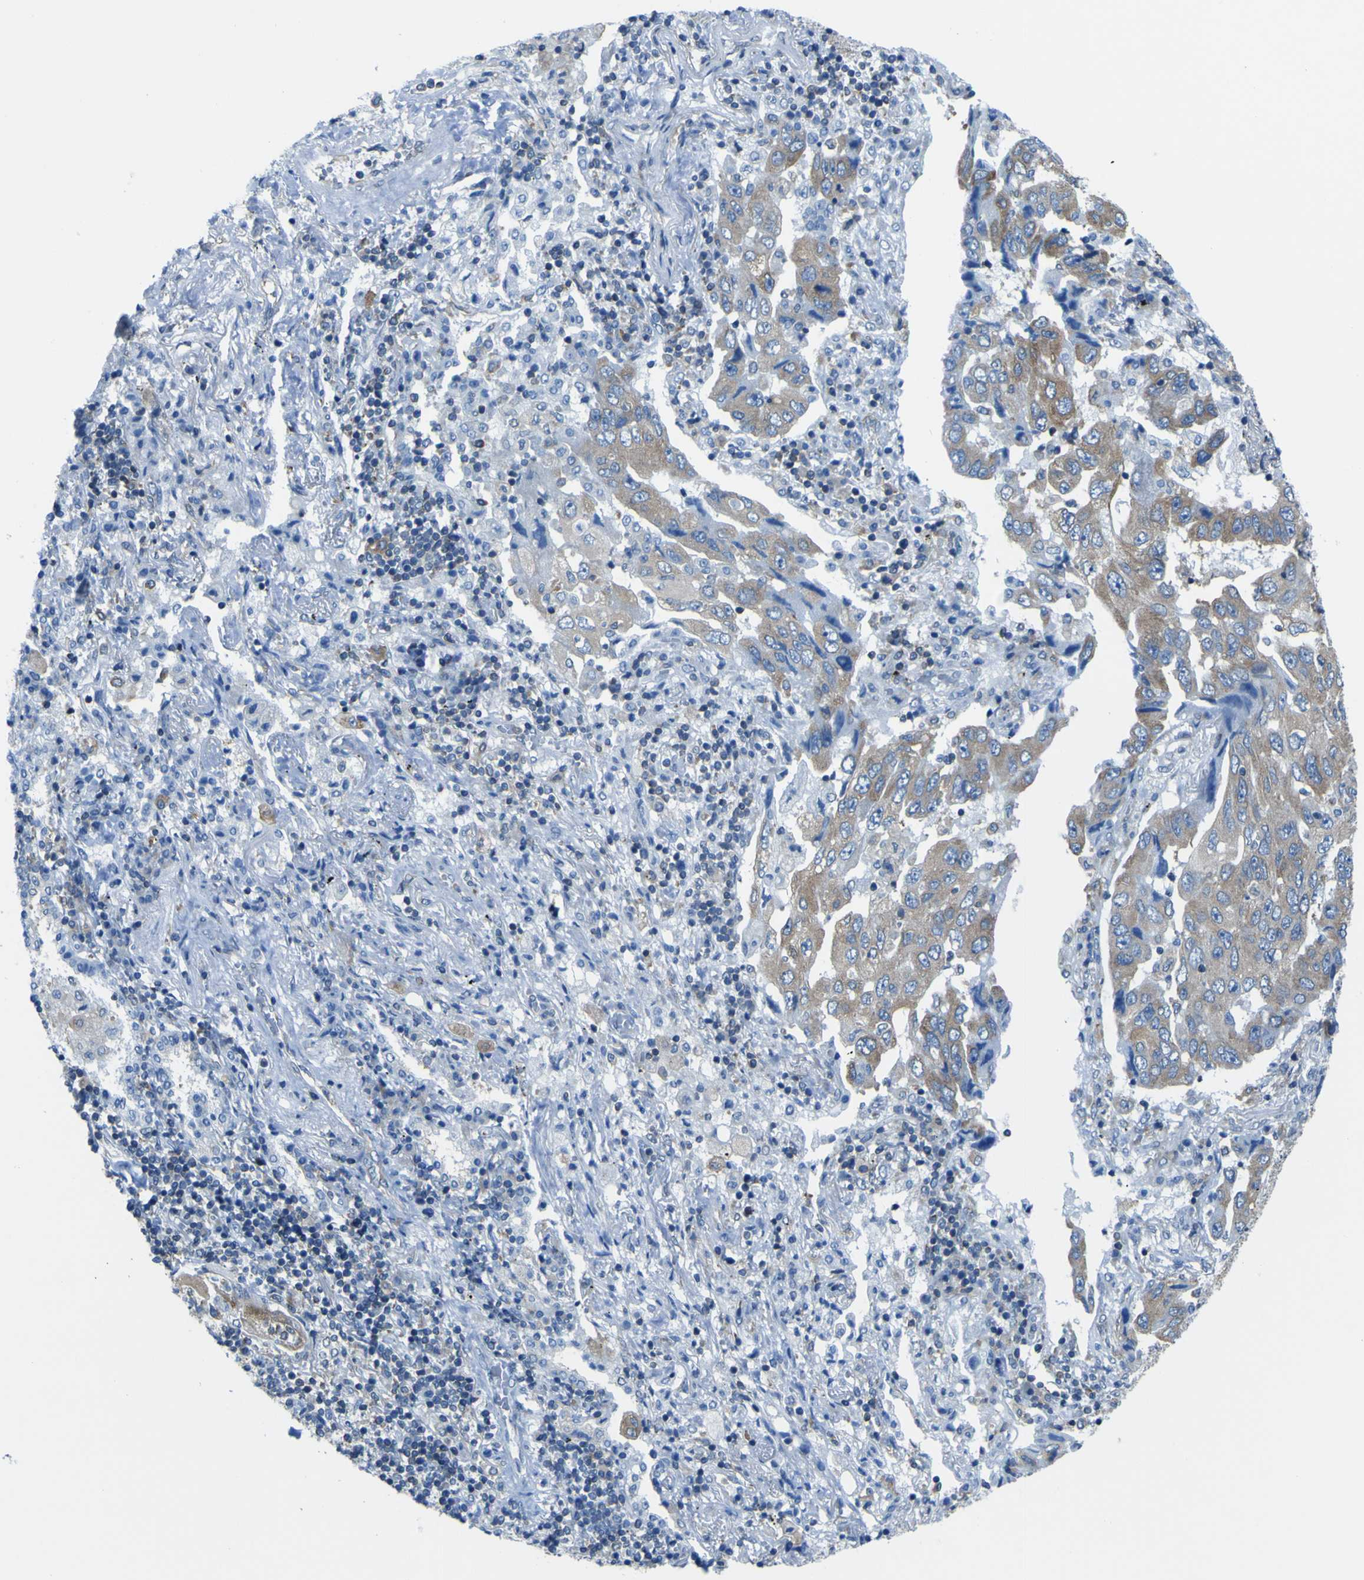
{"staining": {"intensity": "moderate", "quantity": ">75%", "location": "cytoplasmic/membranous"}, "tissue": "lung cancer", "cell_type": "Tumor cells", "image_type": "cancer", "snomed": [{"axis": "morphology", "description": "Adenocarcinoma, NOS"}, {"axis": "topography", "description": "Lung"}], "caption": "Adenocarcinoma (lung) stained for a protein (brown) demonstrates moderate cytoplasmic/membranous positive expression in about >75% of tumor cells.", "gene": "STIM1", "patient": {"sex": "female", "age": 65}}